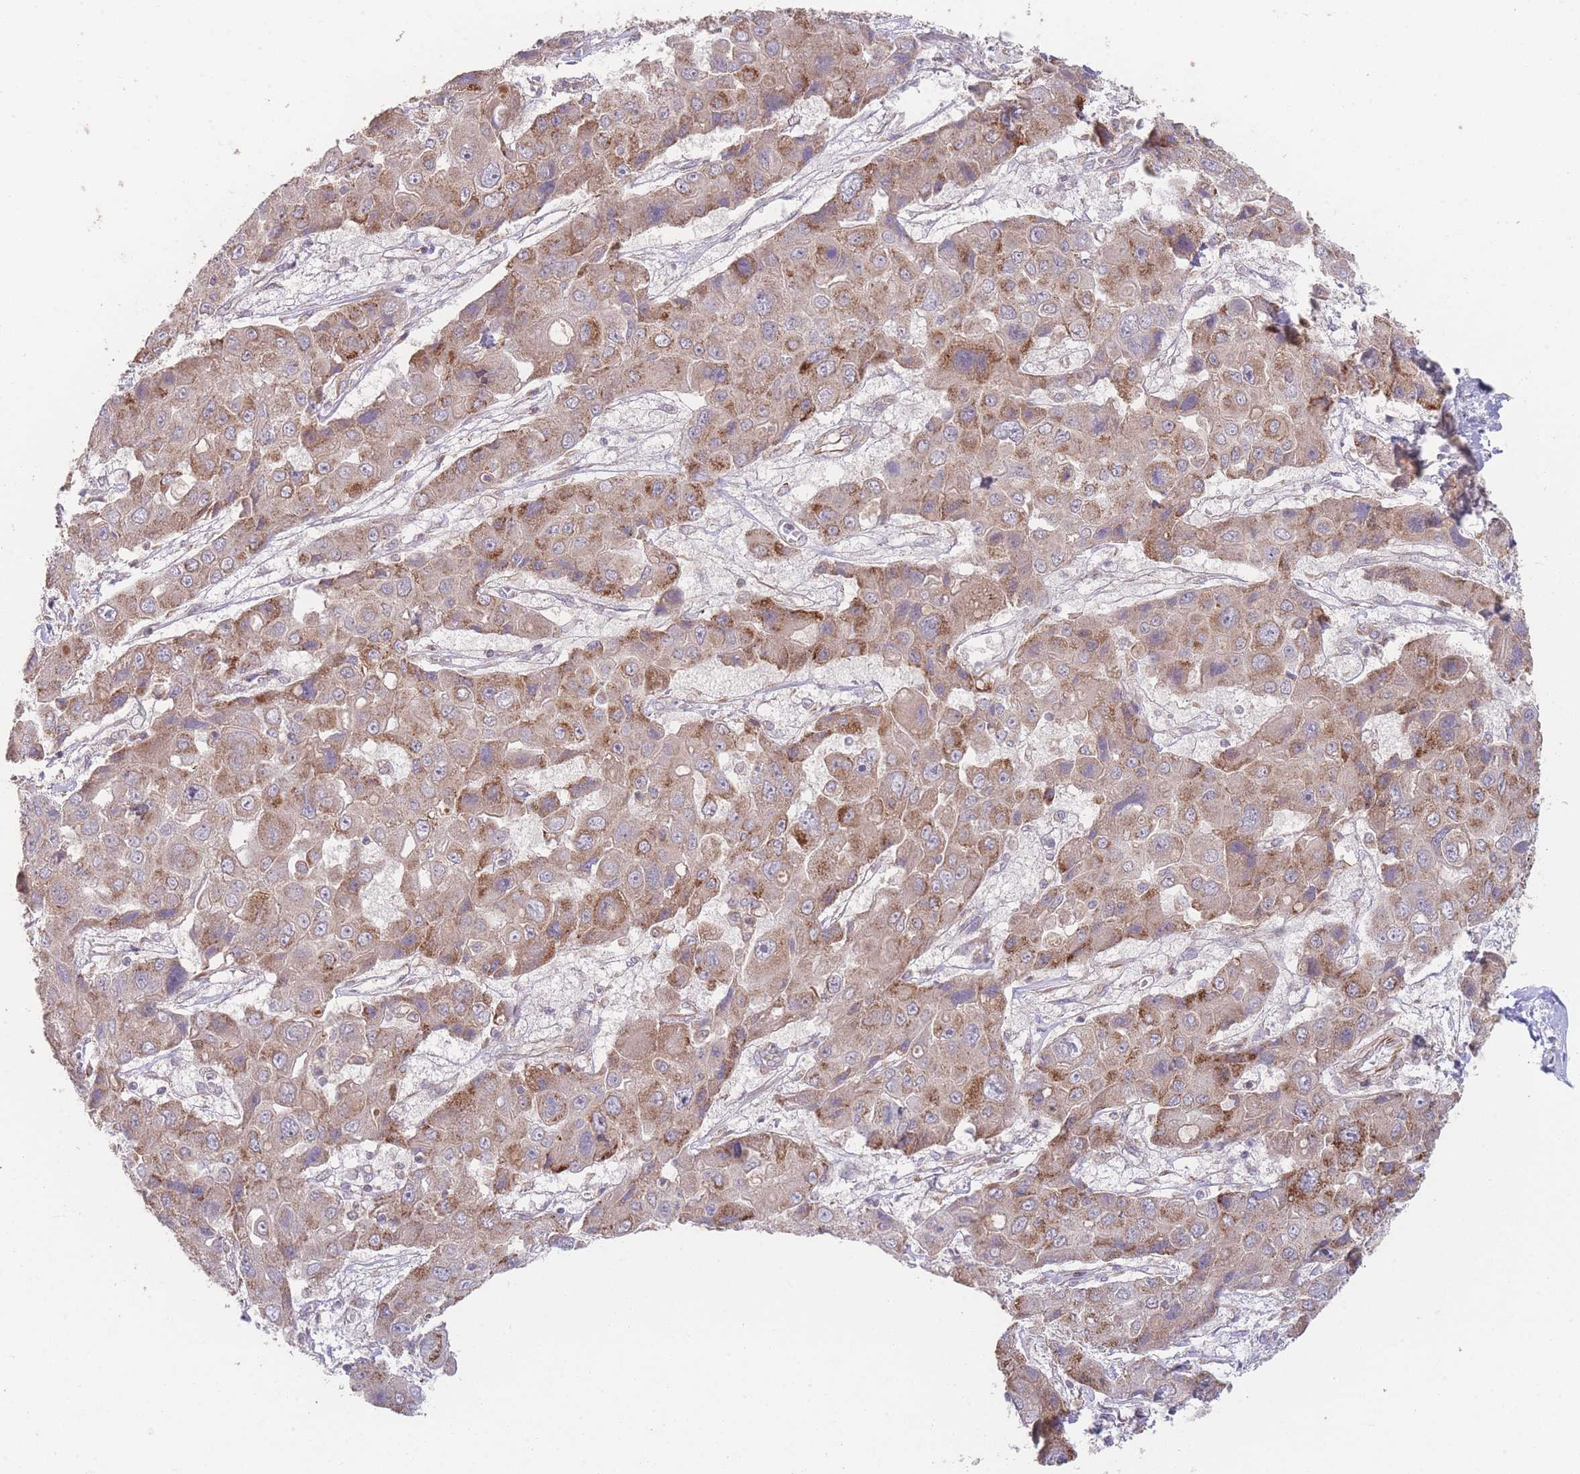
{"staining": {"intensity": "moderate", "quantity": "25%-75%", "location": "cytoplasmic/membranous"}, "tissue": "liver cancer", "cell_type": "Tumor cells", "image_type": "cancer", "snomed": [{"axis": "morphology", "description": "Cholangiocarcinoma"}, {"axis": "topography", "description": "Liver"}], "caption": "Human liver cancer (cholangiocarcinoma) stained with a brown dye exhibits moderate cytoplasmic/membranous positive staining in about 25%-75% of tumor cells.", "gene": "PXMP4", "patient": {"sex": "male", "age": 67}}